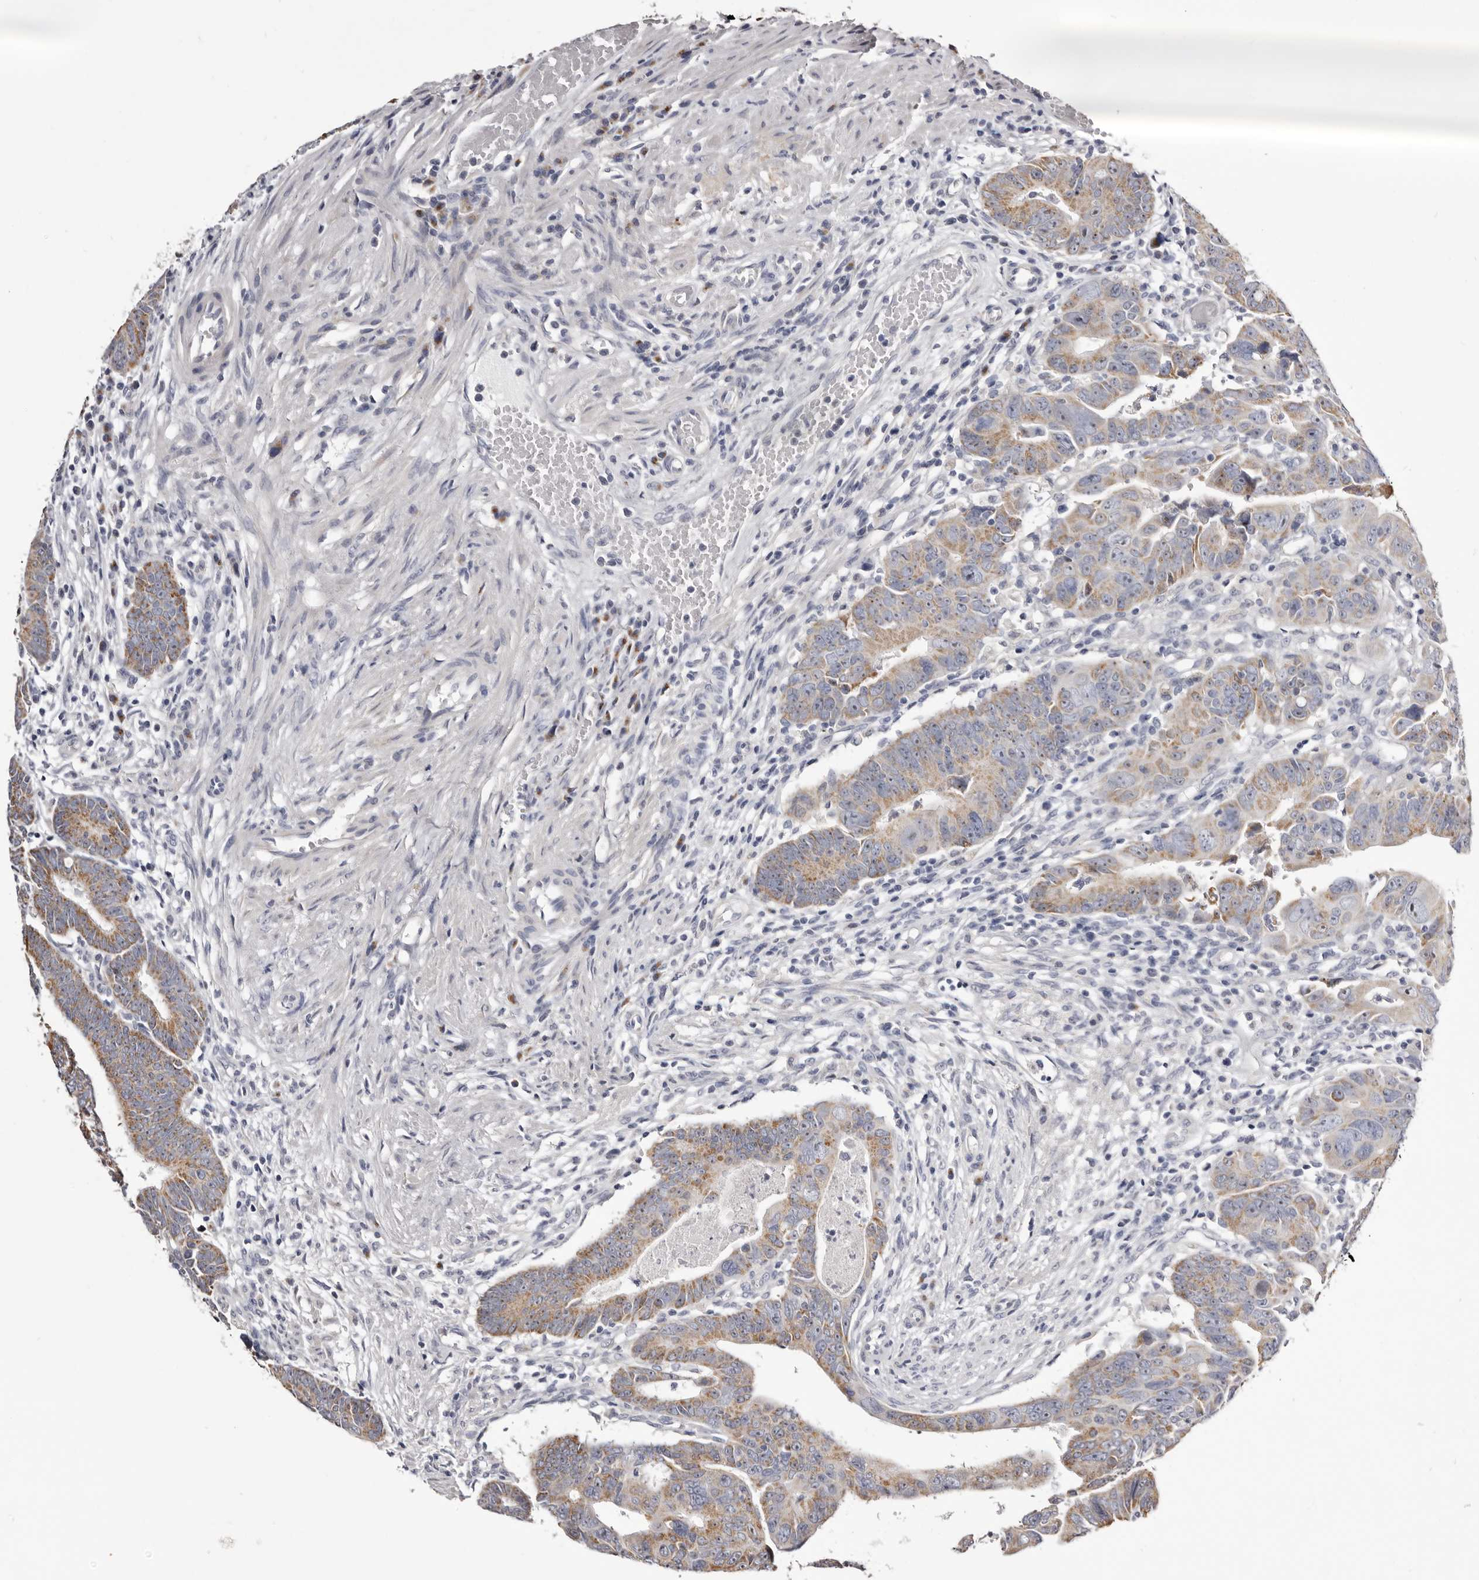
{"staining": {"intensity": "moderate", "quantity": ">75%", "location": "cytoplasmic/membranous"}, "tissue": "colorectal cancer", "cell_type": "Tumor cells", "image_type": "cancer", "snomed": [{"axis": "morphology", "description": "Adenocarcinoma, NOS"}, {"axis": "topography", "description": "Rectum"}], "caption": "IHC (DAB) staining of adenocarcinoma (colorectal) reveals moderate cytoplasmic/membranous protein positivity in about >75% of tumor cells.", "gene": "CASQ1", "patient": {"sex": "female", "age": 65}}